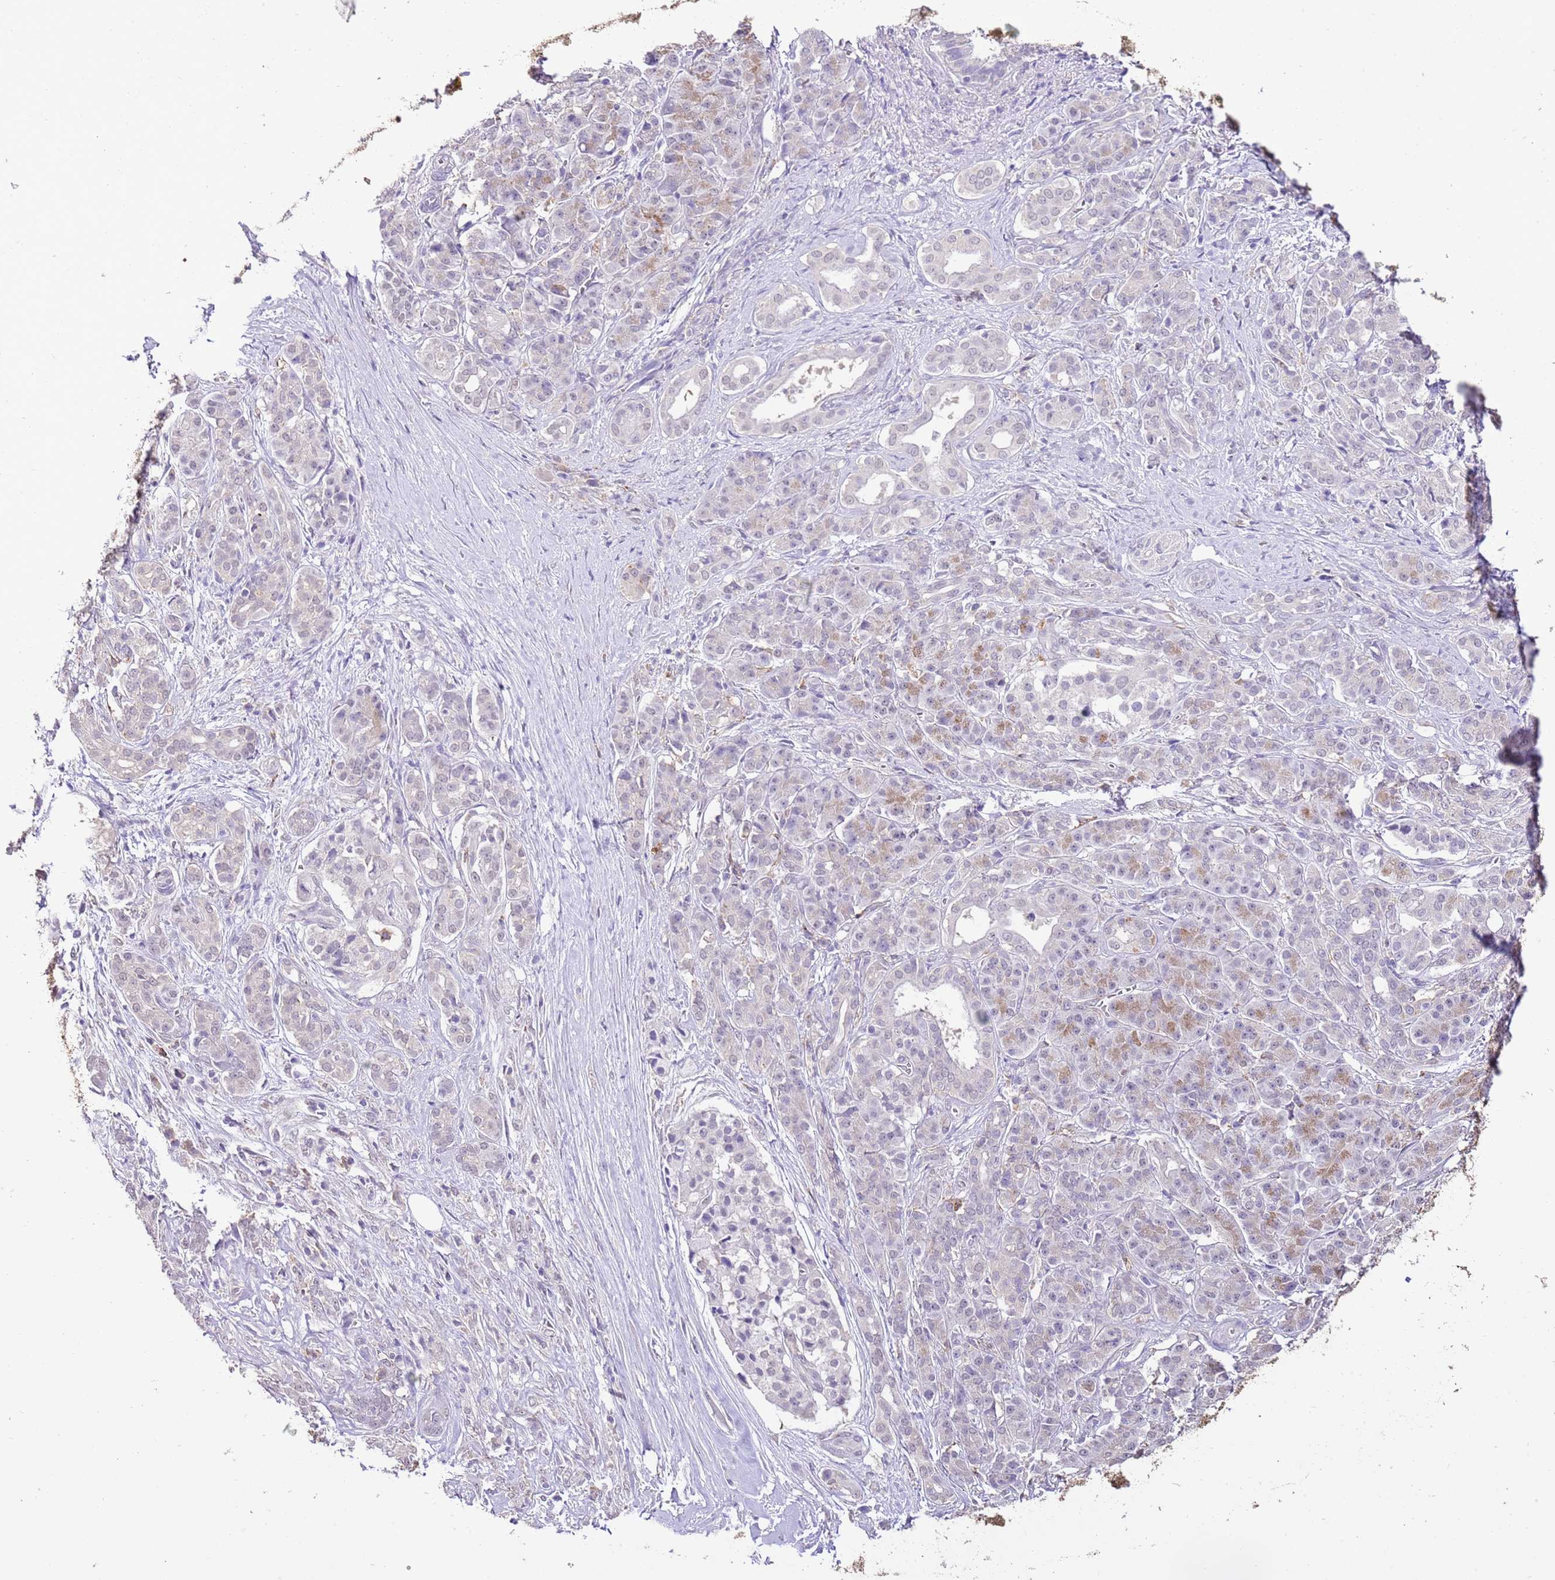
{"staining": {"intensity": "negative", "quantity": "none", "location": "none"}, "tissue": "pancreatic cancer", "cell_type": "Tumor cells", "image_type": "cancer", "snomed": [{"axis": "morphology", "description": "Adenocarcinoma, NOS"}, {"axis": "topography", "description": "Pancreas"}], "caption": "Pancreatic adenocarcinoma stained for a protein using immunohistochemistry (IHC) displays no expression tumor cells.", "gene": "IZUMO4", "patient": {"sex": "male", "age": 57}}